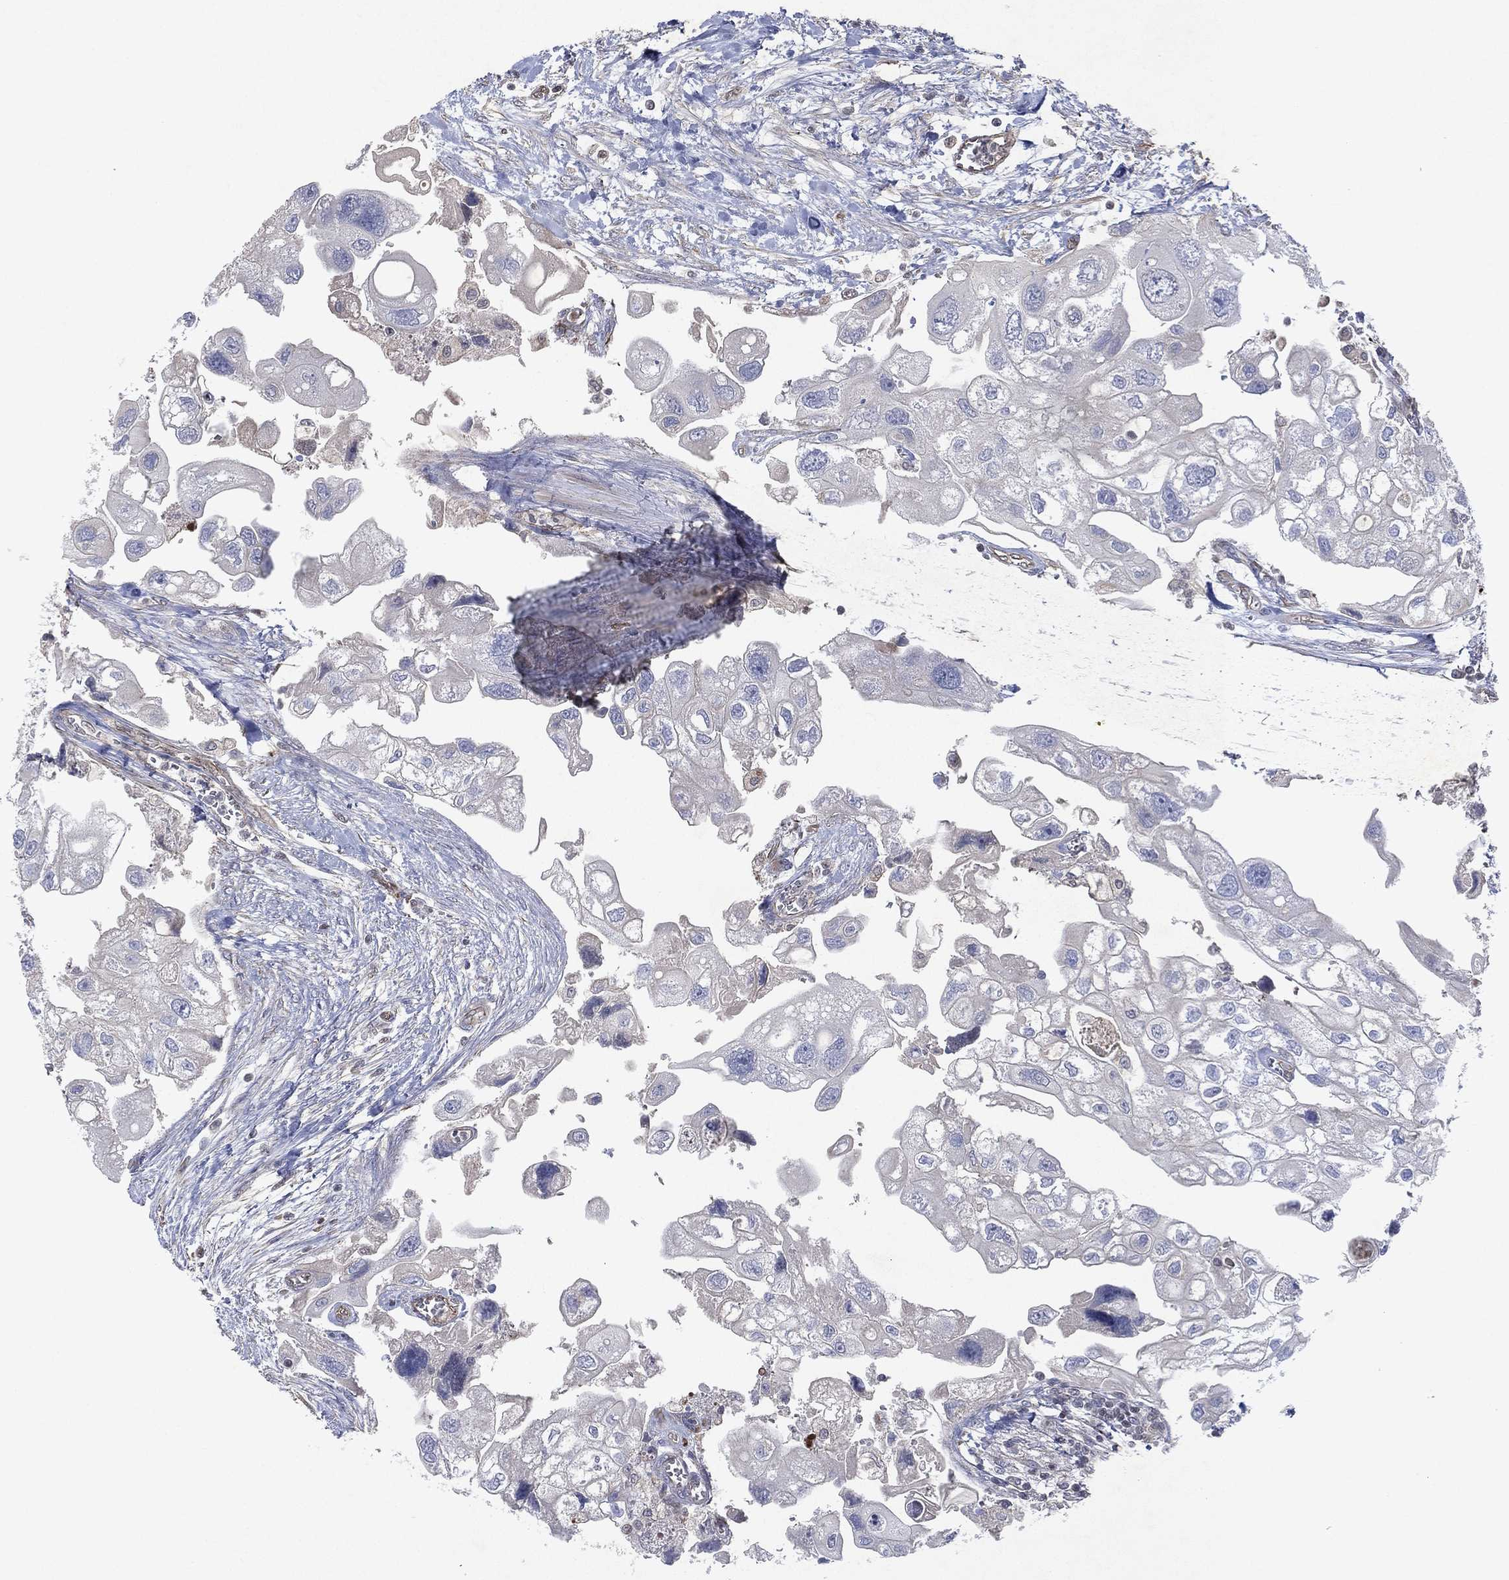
{"staining": {"intensity": "negative", "quantity": "none", "location": "none"}, "tissue": "urothelial cancer", "cell_type": "Tumor cells", "image_type": "cancer", "snomed": [{"axis": "morphology", "description": "Urothelial carcinoma, High grade"}, {"axis": "topography", "description": "Urinary bladder"}], "caption": "The immunohistochemistry micrograph has no significant positivity in tumor cells of urothelial carcinoma (high-grade) tissue. (Stains: DAB immunohistochemistry (IHC) with hematoxylin counter stain, Microscopy: brightfield microscopy at high magnification).", "gene": "FLI1", "patient": {"sex": "male", "age": 59}}